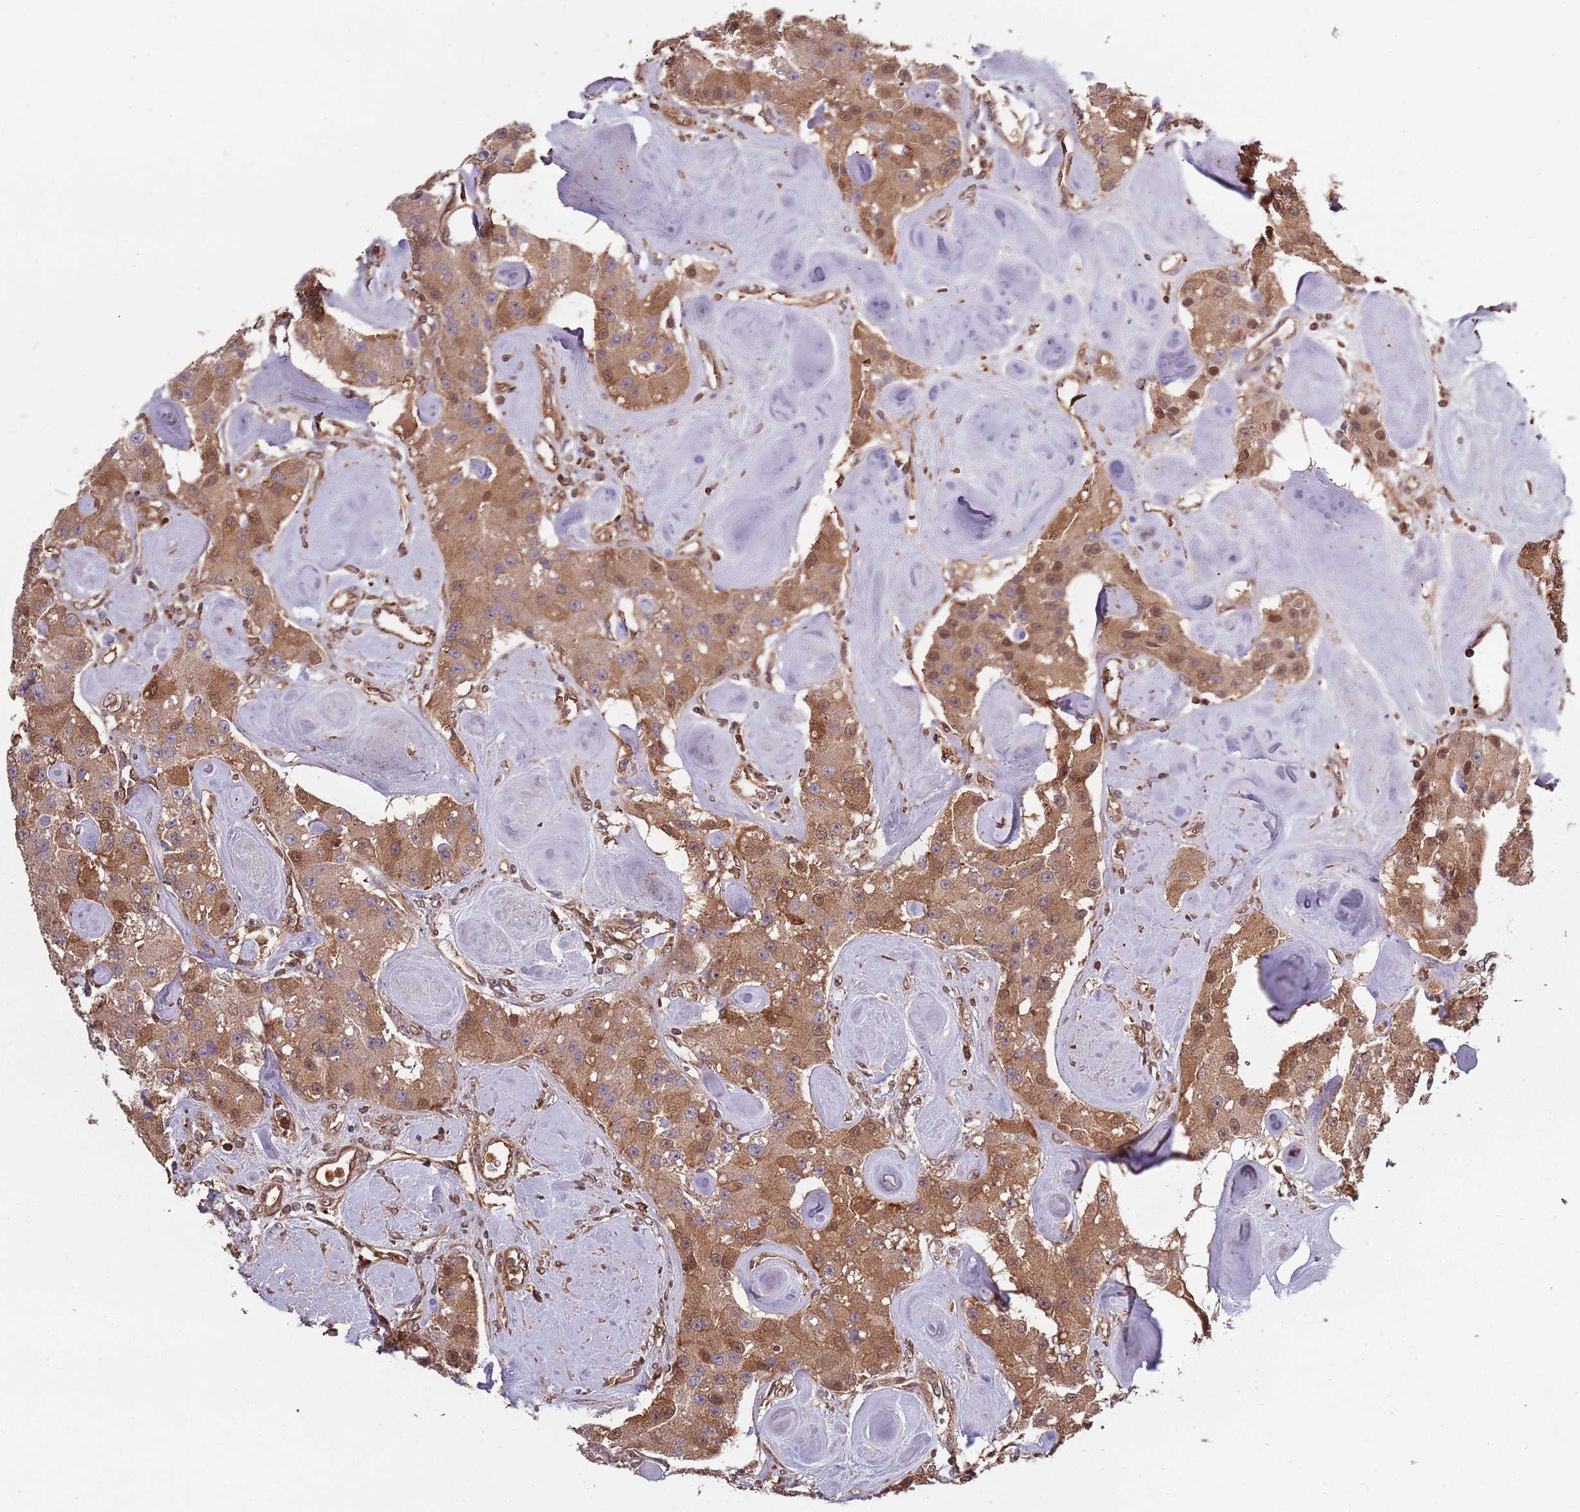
{"staining": {"intensity": "moderate", "quantity": ">75%", "location": "cytoplasmic/membranous,nuclear"}, "tissue": "carcinoid", "cell_type": "Tumor cells", "image_type": "cancer", "snomed": [{"axis": "morphology", "description": "Carcinoid, malignant, NOS"}, {"axis": "topography", "description": "Pancreas"}], "caption": "Immunohistochemistry (IHC) staining of malignant carcinoid, which displays medium levels of moderate cytoplasmic/membranous and nuclear staining in about >75% of tumor cells indicating moderate cytoplasmic/membranous and nuclear protein expression. The staining was performed using DAB (brown) for protein detection and nuclei were counterstained in hematoxylin (blue).", "gene": "COG4", "patient": {"sex": "male", "age": 41}}